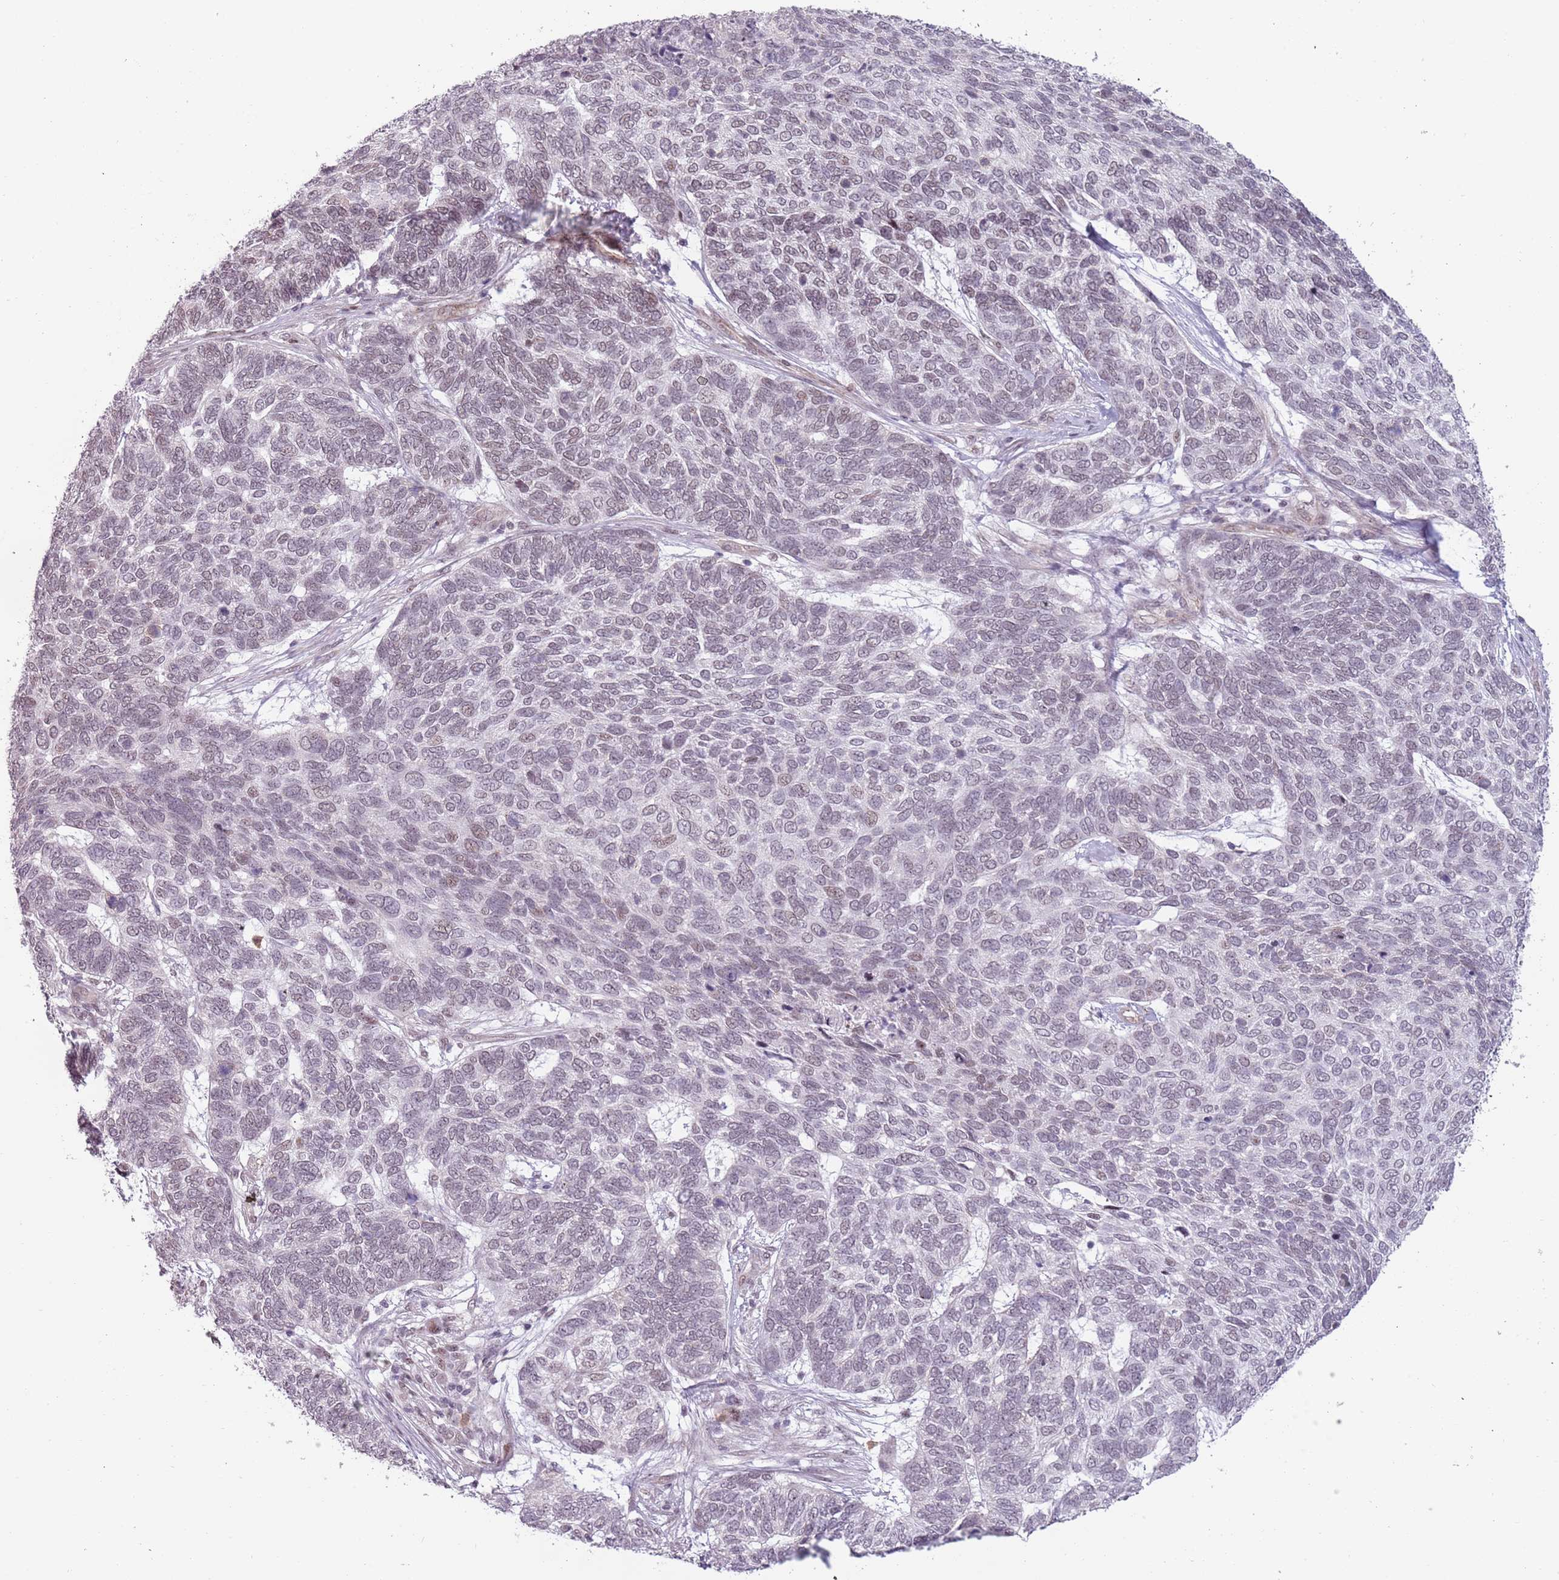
{"staining": {"intensity": "negative", "quantity": "none", "location": "none"}, "tissue": "skin cancer", "cell_type": "Tumor cells", "image_type": "cancer", "snomed": [{"axis": "morphology", "description": "Basal cell carcinoma"}, {"axis": "topography", "description": "Skin"}], "caption": "An image of skin basal cell carcinoma stained for a protein shows no brown staining in tumor cells. (DAB (3,3'-diaminobenzidine) immunohistochemistry, high magnification).", "gene": "REXO4", "patient": {"sex": "female", "age": 65}}